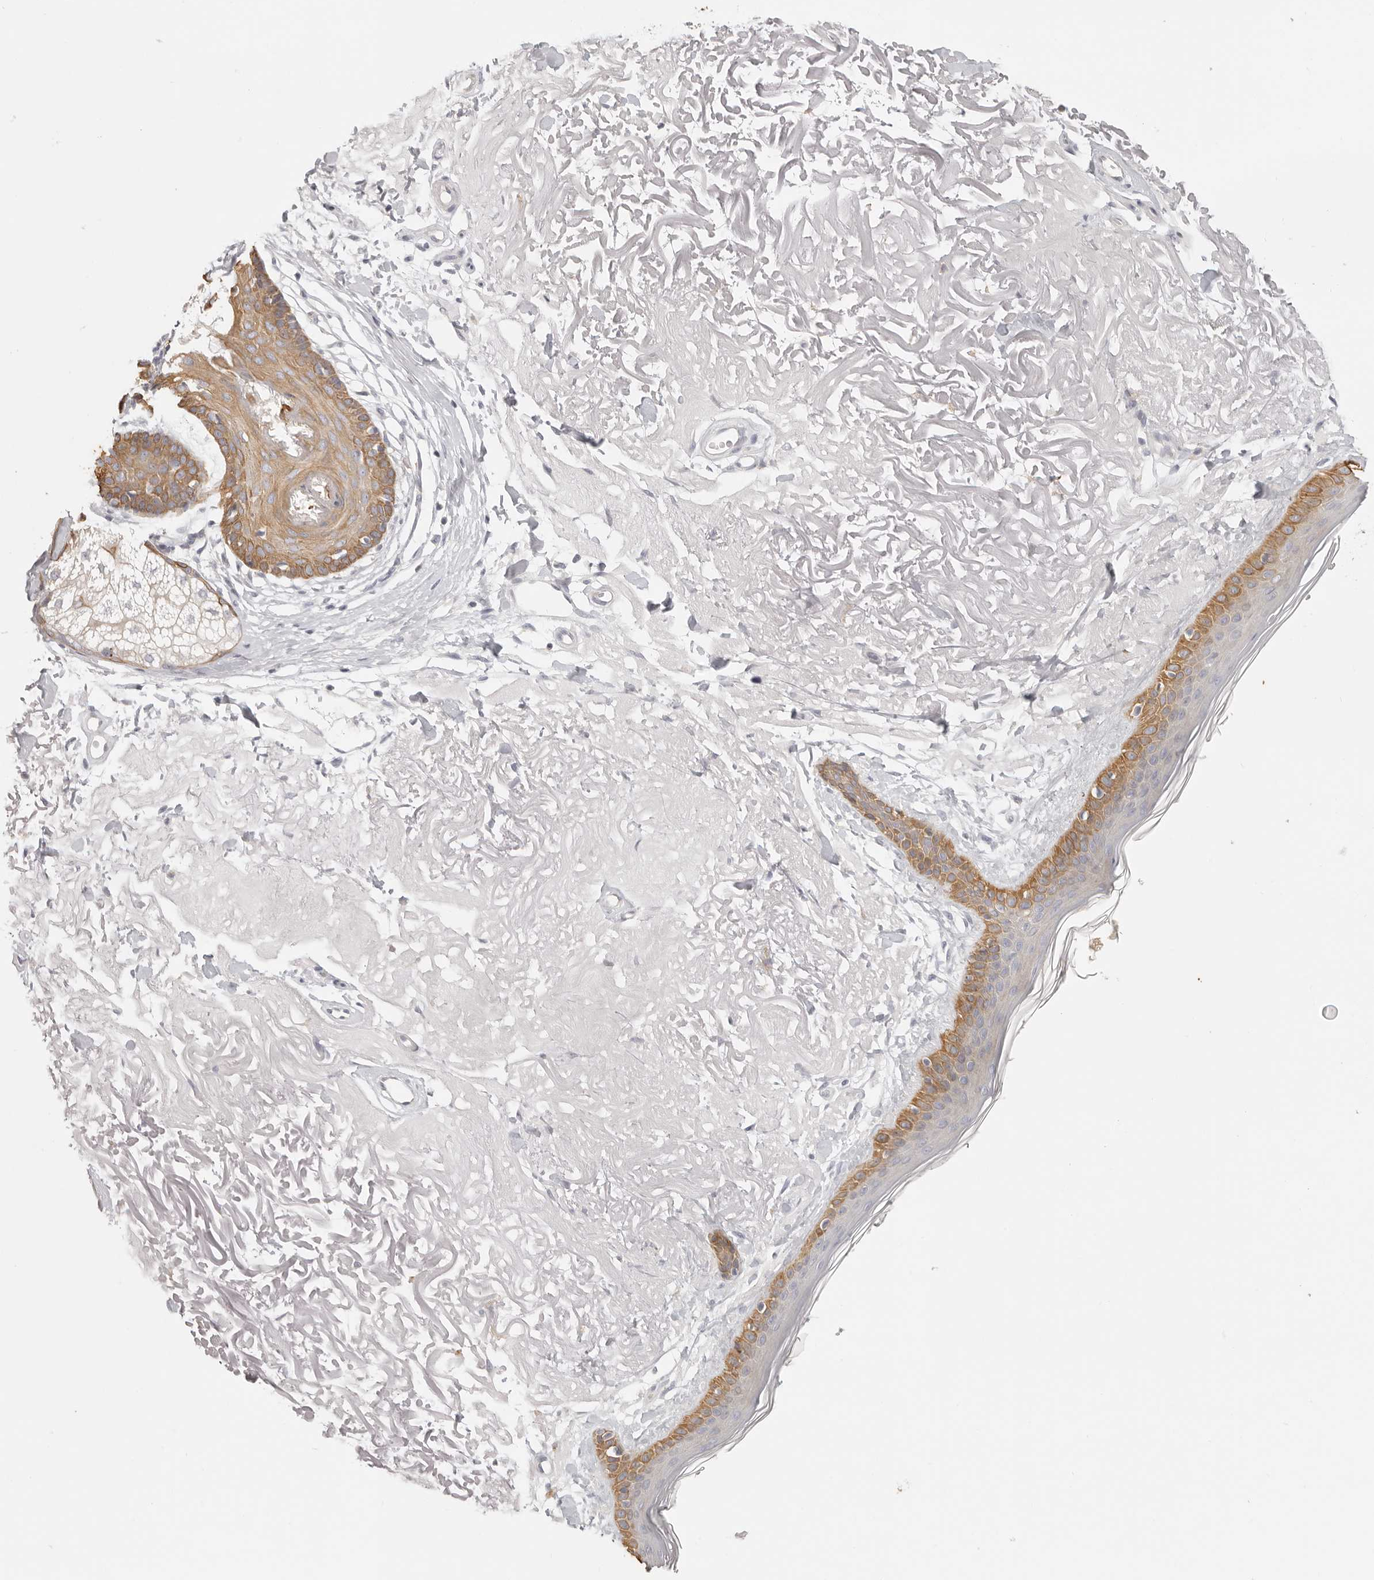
{"staining": {"intensity": "weak", "quantity": "<25%", "location": "cytoplasmic/membranous"}, "tissue": "skin", "cell_type": "Fibroblasts", "image_type": "normal", "snomed": [{"axis": "morphology", "description": "Normal tissue, NOS"}, {"axis": "topography", "description": "Skin"}, {"axis": "topography", "description": "Skeletal muscle"}], "caption": "IHC image of unremarkable human skin stained for a protein (brown), which reveals no positivity in fibroblasts. (DAB immunohistochemistry visualized using brightfield microscopy, high magnification).", "gene": "RXFP1", "patient": {"sex": "male", "age": 83}}